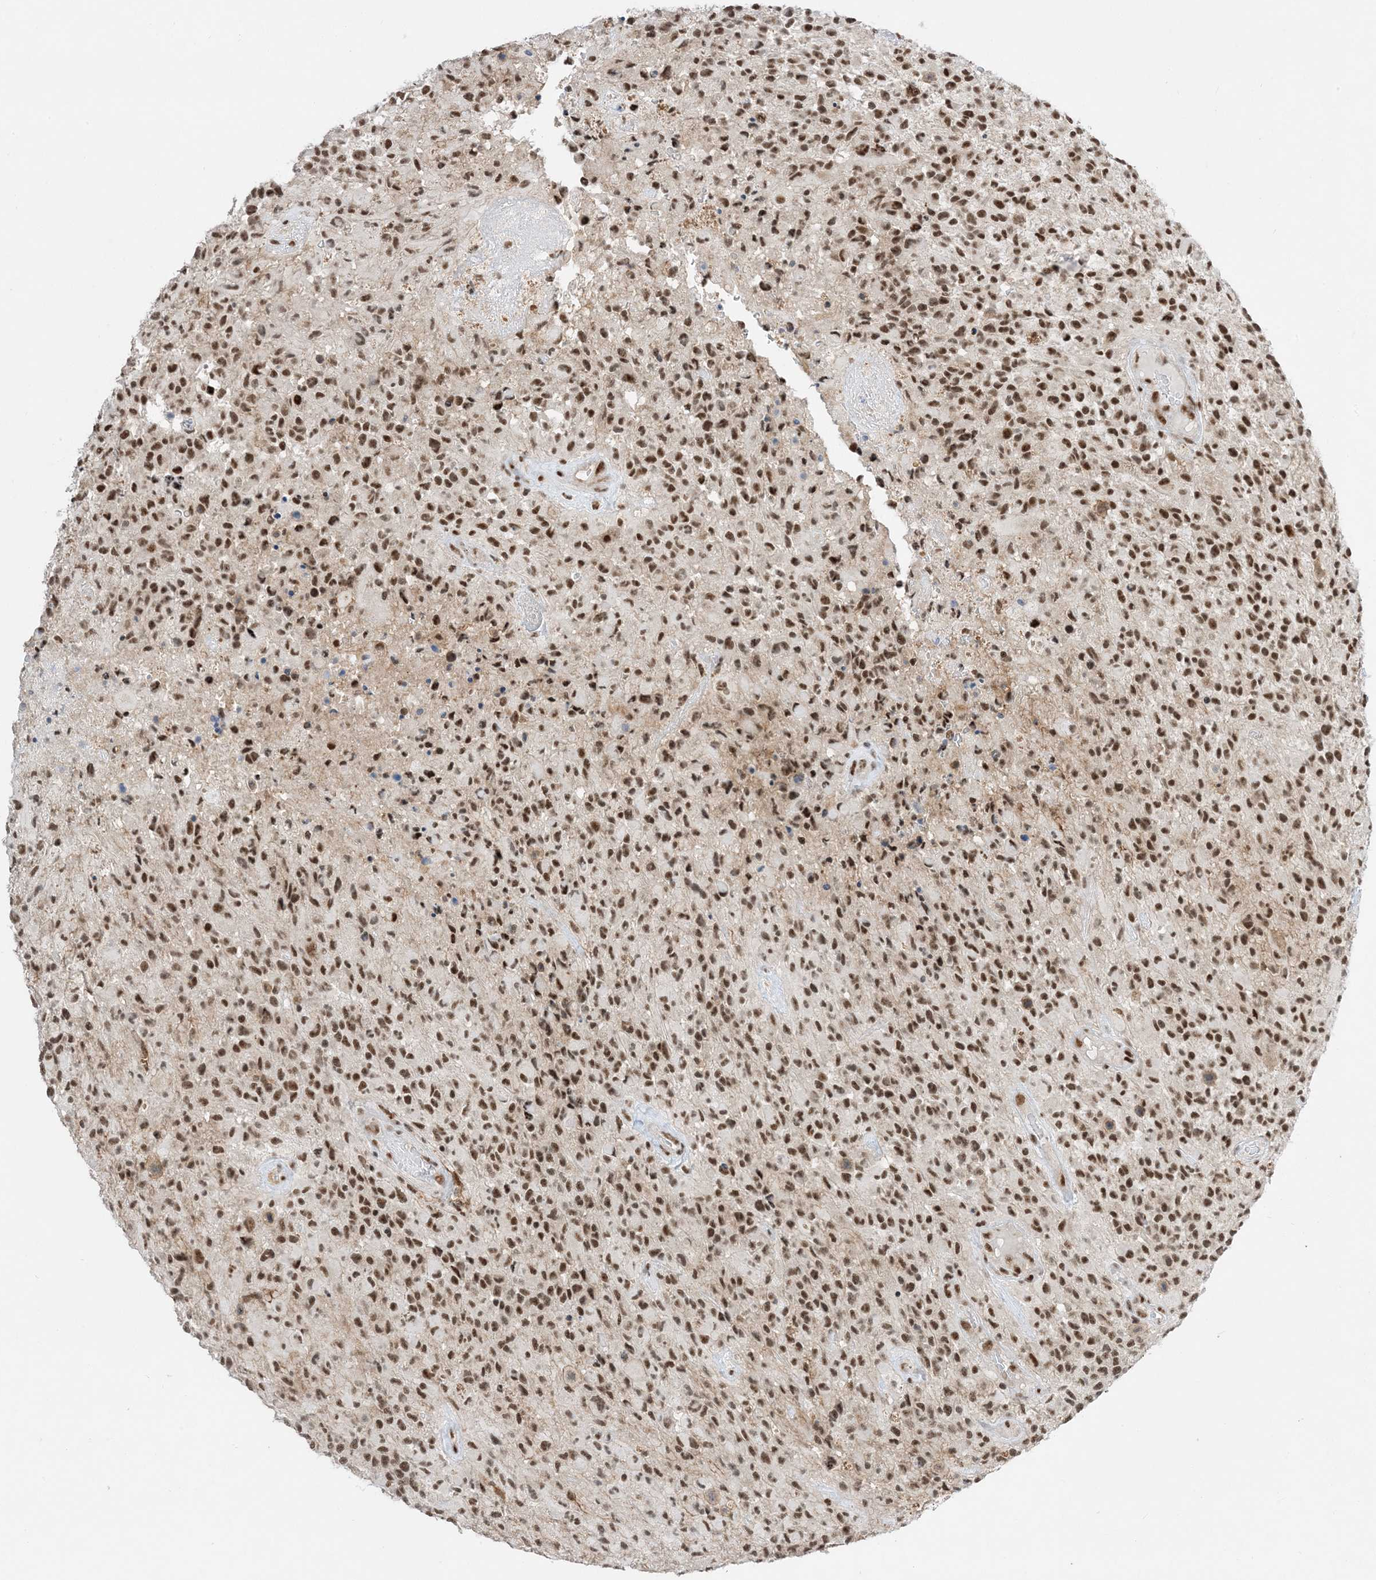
{"staining": {"intensity": "strong", "quantity": ">75%", "location": "nuclear"}, "tissue": "glioma", "cell_type": "Tumor cells", "image_type": "cancer", "snomed": [{"axis": "morphology", "description": "Glioma, malignant, High grade"}, {"axis": "morphology", "description": "Glioblastoma, NOS"}, {"axis": "topography", "description": "Brain"}], "caption": "IHC (DAB (3,3'-diaminobenzidine)) staining of glioma demonstrates strong nuclear protein positivity in about >75% of tumor cells.", "gene": "SF3A3", "patient": {"sex": "male", "age": 60}}